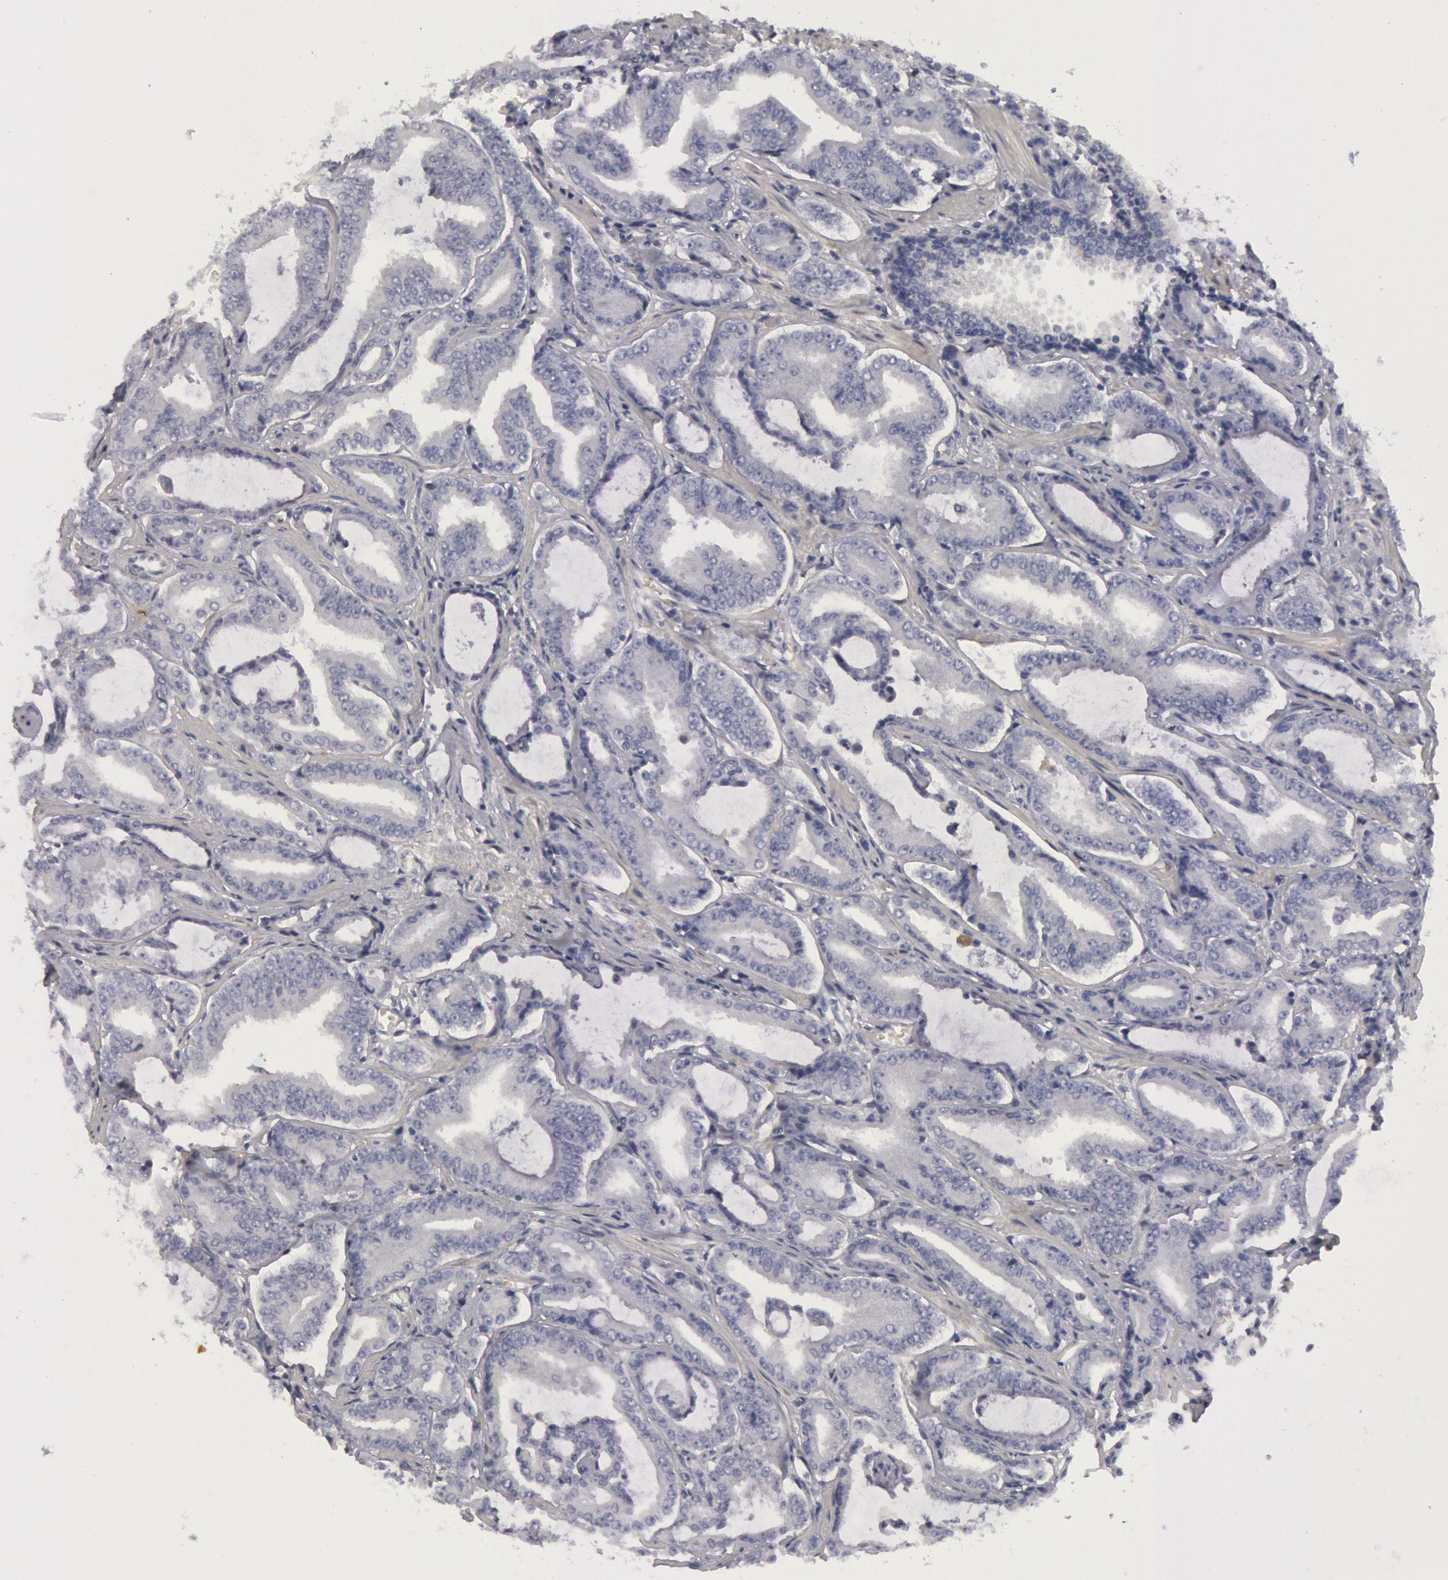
{"staining": {"intensity": "negative", "quantity": "none", "location": "none"}, "tissue": "prostate cancer", "cell_type": "Tumor cells", "image_type": "cancer", "snomed": [{"axis": "morphology", "description": "Adenocarcinoma, Low grade"}, {"axis": "topography", "description": "Prostate"}], "caption": "A micrograph of prostate cancer (low-grade adenocarcinoma) stained for a protein reveals no brown staining in tumor cells.", "gene": "FHL1", "patient": {"sex": "male", "age": 65}}